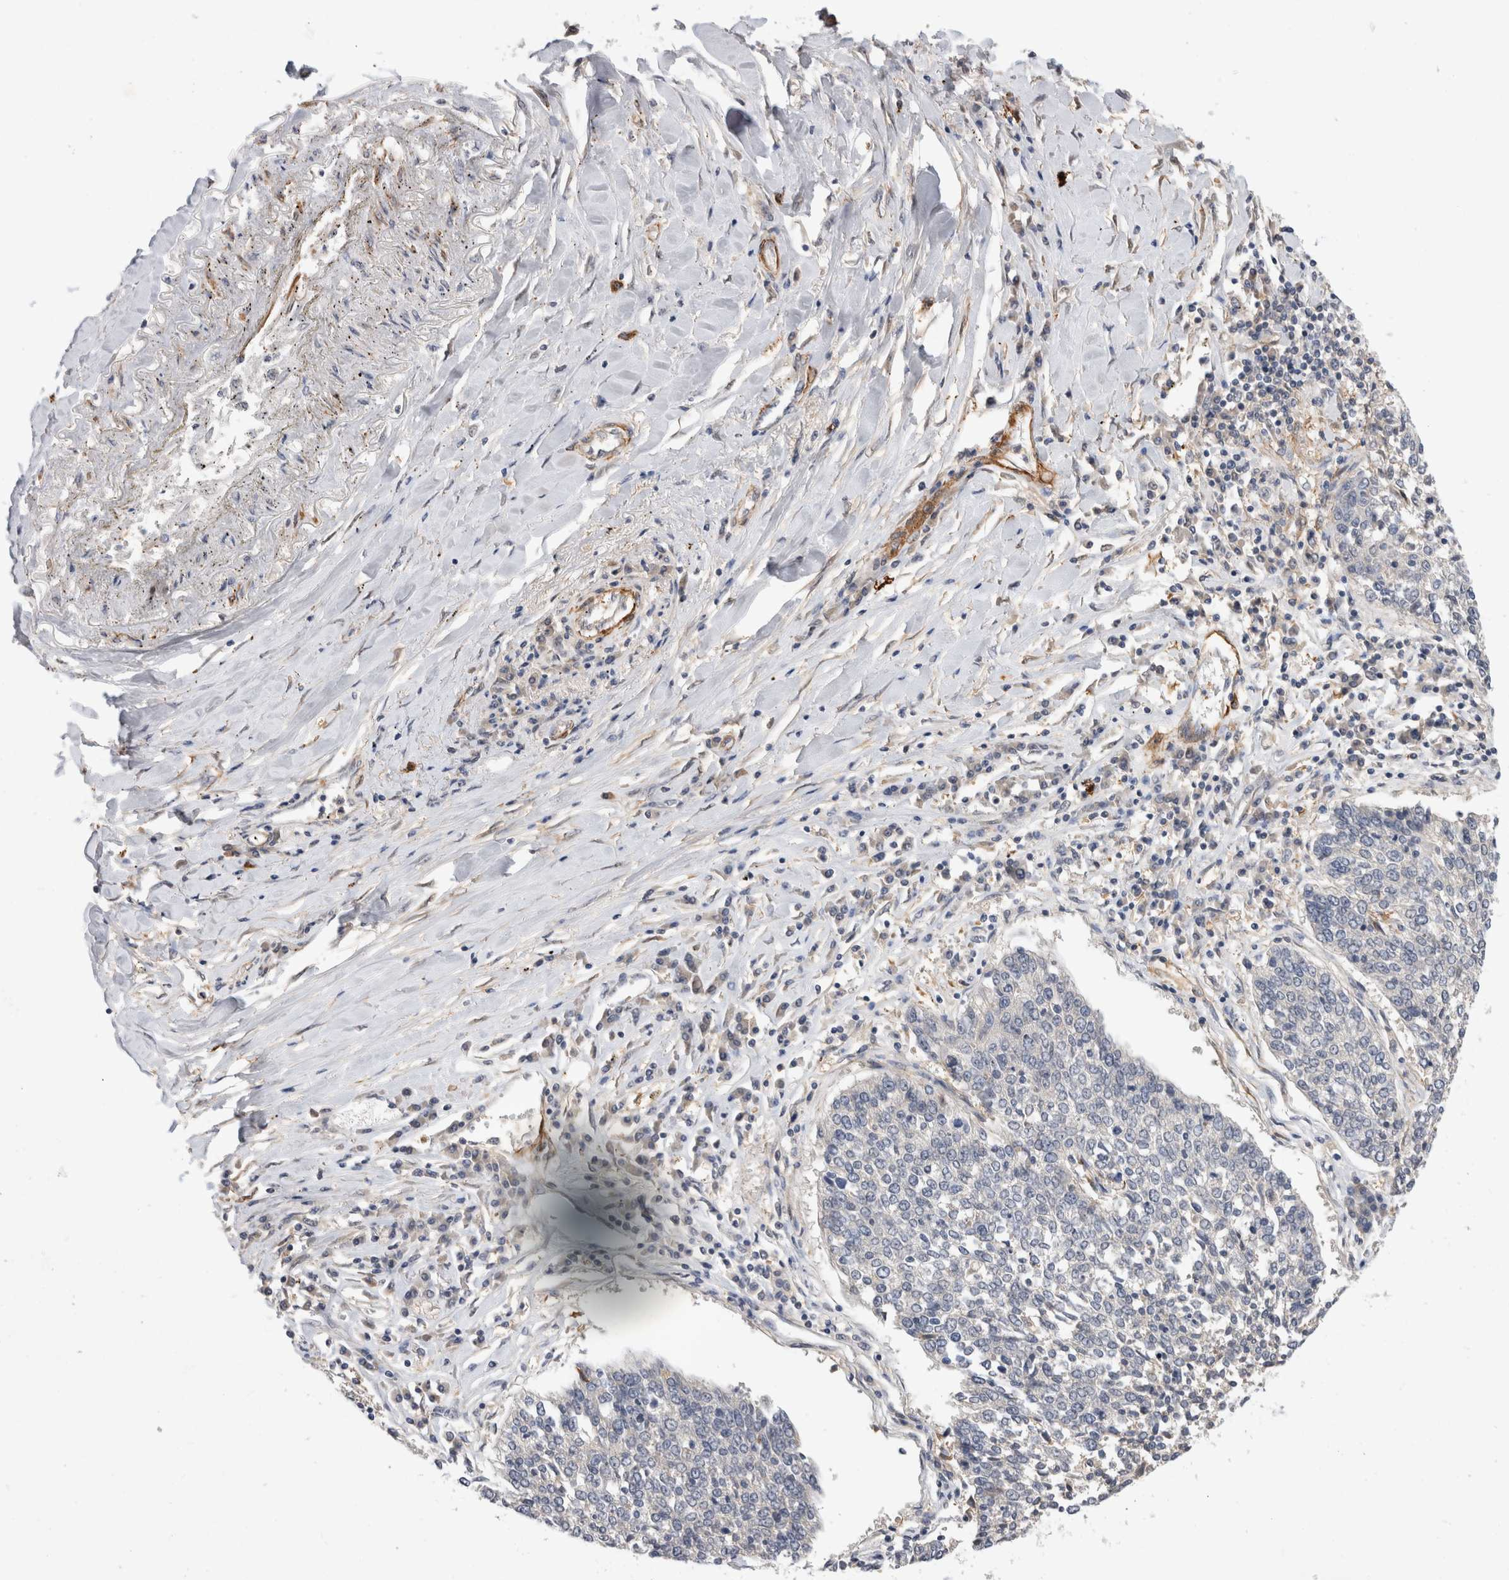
{"staining": {"intensity": "negative", "quantity": "none", "location": "none"}, "tissue": "lung cancer", "cell_type": "Tumor cells", "image_type": "cancer", "snomed": [{"axis": "morphology", "description": "Normal tissue, NOS"}, {"axis": "morphology", "description": "Squamous cell carcinoma, NOS"}, {"axis": "topography", "description": "Cartilage tissue"}, {"axis": "topography", "description": "Bronchus"}, {"axis": "topography", "description": "Lung"}, {"axis": "topography", "description": "Peripheral nerve tissue"}], "caption": "Immunohistochemistry (IHC) photomicrograph of human squamous cell carcinoma (lung) stained for a protein (brown), which reveals no expression in tumor cells.", "gene": "PGM1", "patient": {"sex": "female", "age": 49}}